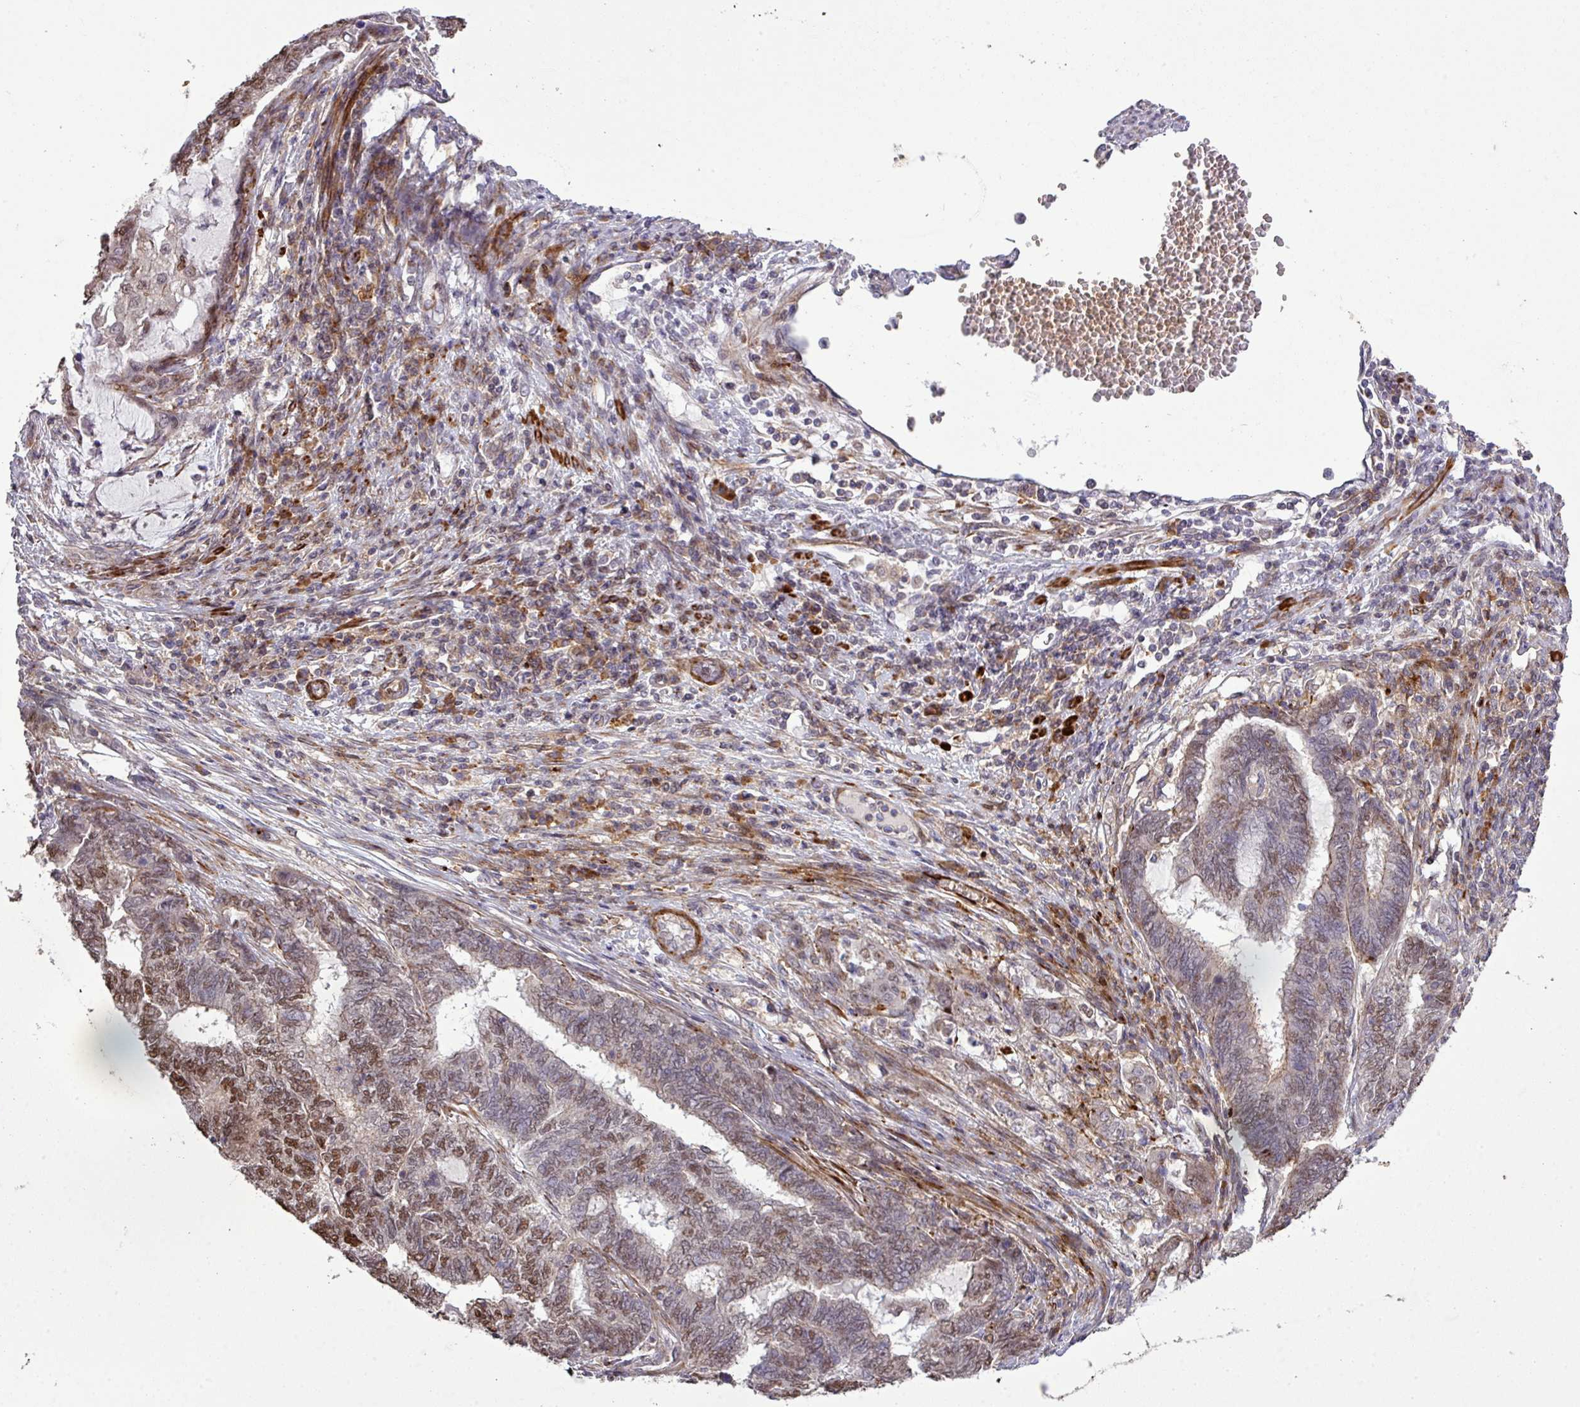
{"staining": {"intensity": "moderate", "quantity": "25%-75%", "location": "nuclear"}, "tissue": "endometrial cancer", "cell_type": "Tumor cells", "image_type": "cancer", "snomed": [{"axis": "morphology", "description": "Adenocarcinoma, NOS"}, {"axis": "topography", "description": "Uterus"}, {"axis": "topography", "description": "Endometrium"}], "caption": "An immunohistochemistry (IHC) photomicrograph of tumor tissue is shown. Protein staining in brown labels moderate nuclear positivity in endometrial cancer (adenocarcinoma) within tumor cells.", "gene": "TPRA1", "patient": {"sex": "female", "age": 70}}